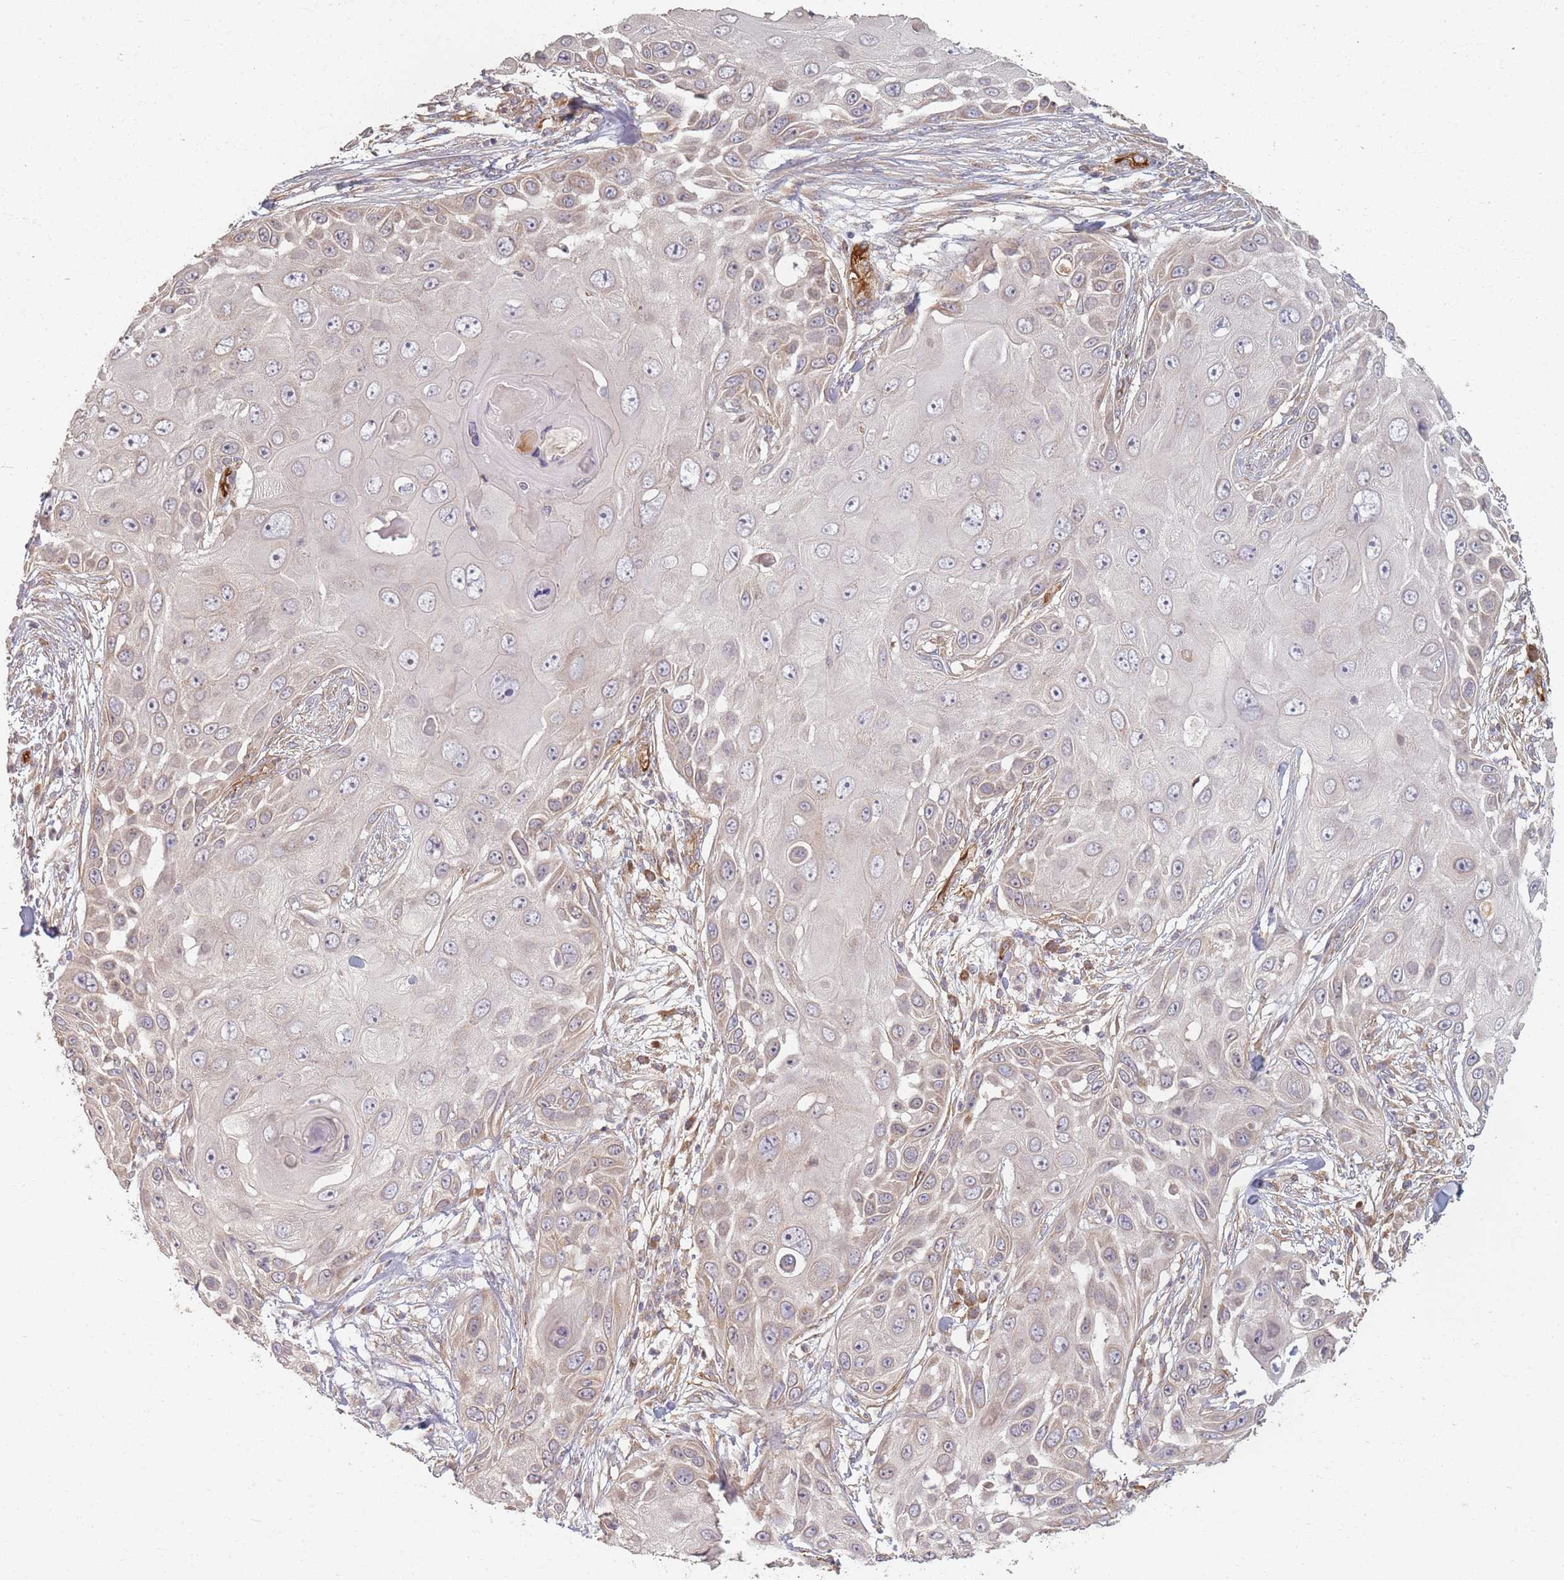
{"staining": {"intensity": "negative", "quantity": "none", "location": "none"}, "tissue": "skin cancer", "cell_type": "Tumor cells", "image_type": "cancer", "snomed": [{"axis": "morphology", "description": "Squamous cell carcinoma, NOS"}, {"axis": "topography", "description": "Skin"}], "caption": "Tumor cells are negative for protein expression in human skin cancer.", "gene": "MRPS6", "patient": {"sex": "female", "age": 44}}